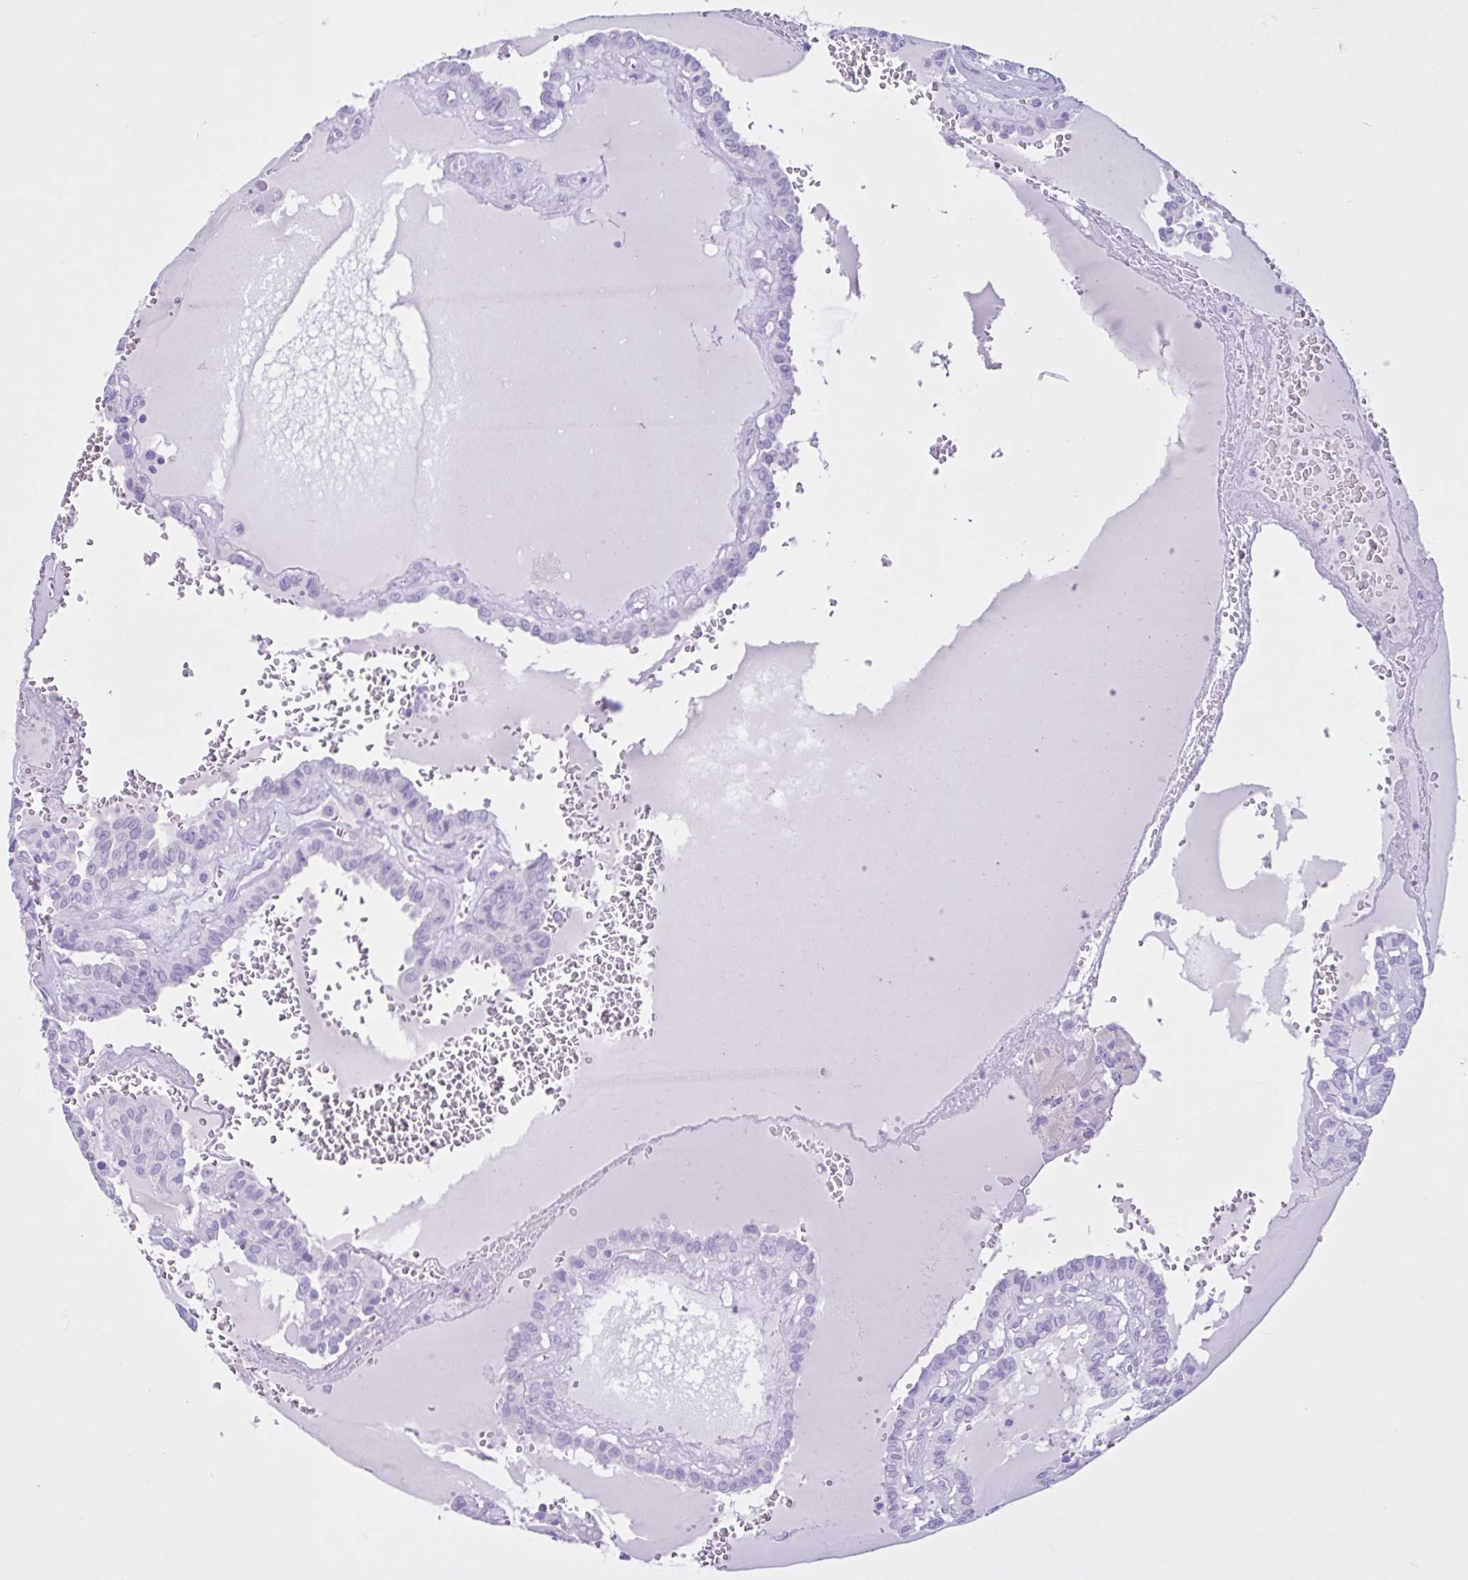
{"staining": {"intensity": "negative", "quantity": "none", "location": "none"}, "tissue": "thyroid cancer", "cell_type": "Tumor cells", "image_type": "cancer", "snomed": [{"axis": "morphology", "description": "Papillary adenocarcinoma, NOS"}, {"axis": "topography", "description": "Thyroid gland"}], "caption": "Tumor cells show no significant positivity in thyroid cancer.", "gene": "CYP19A1", "patient": {"sex": "female", "age": 21}}